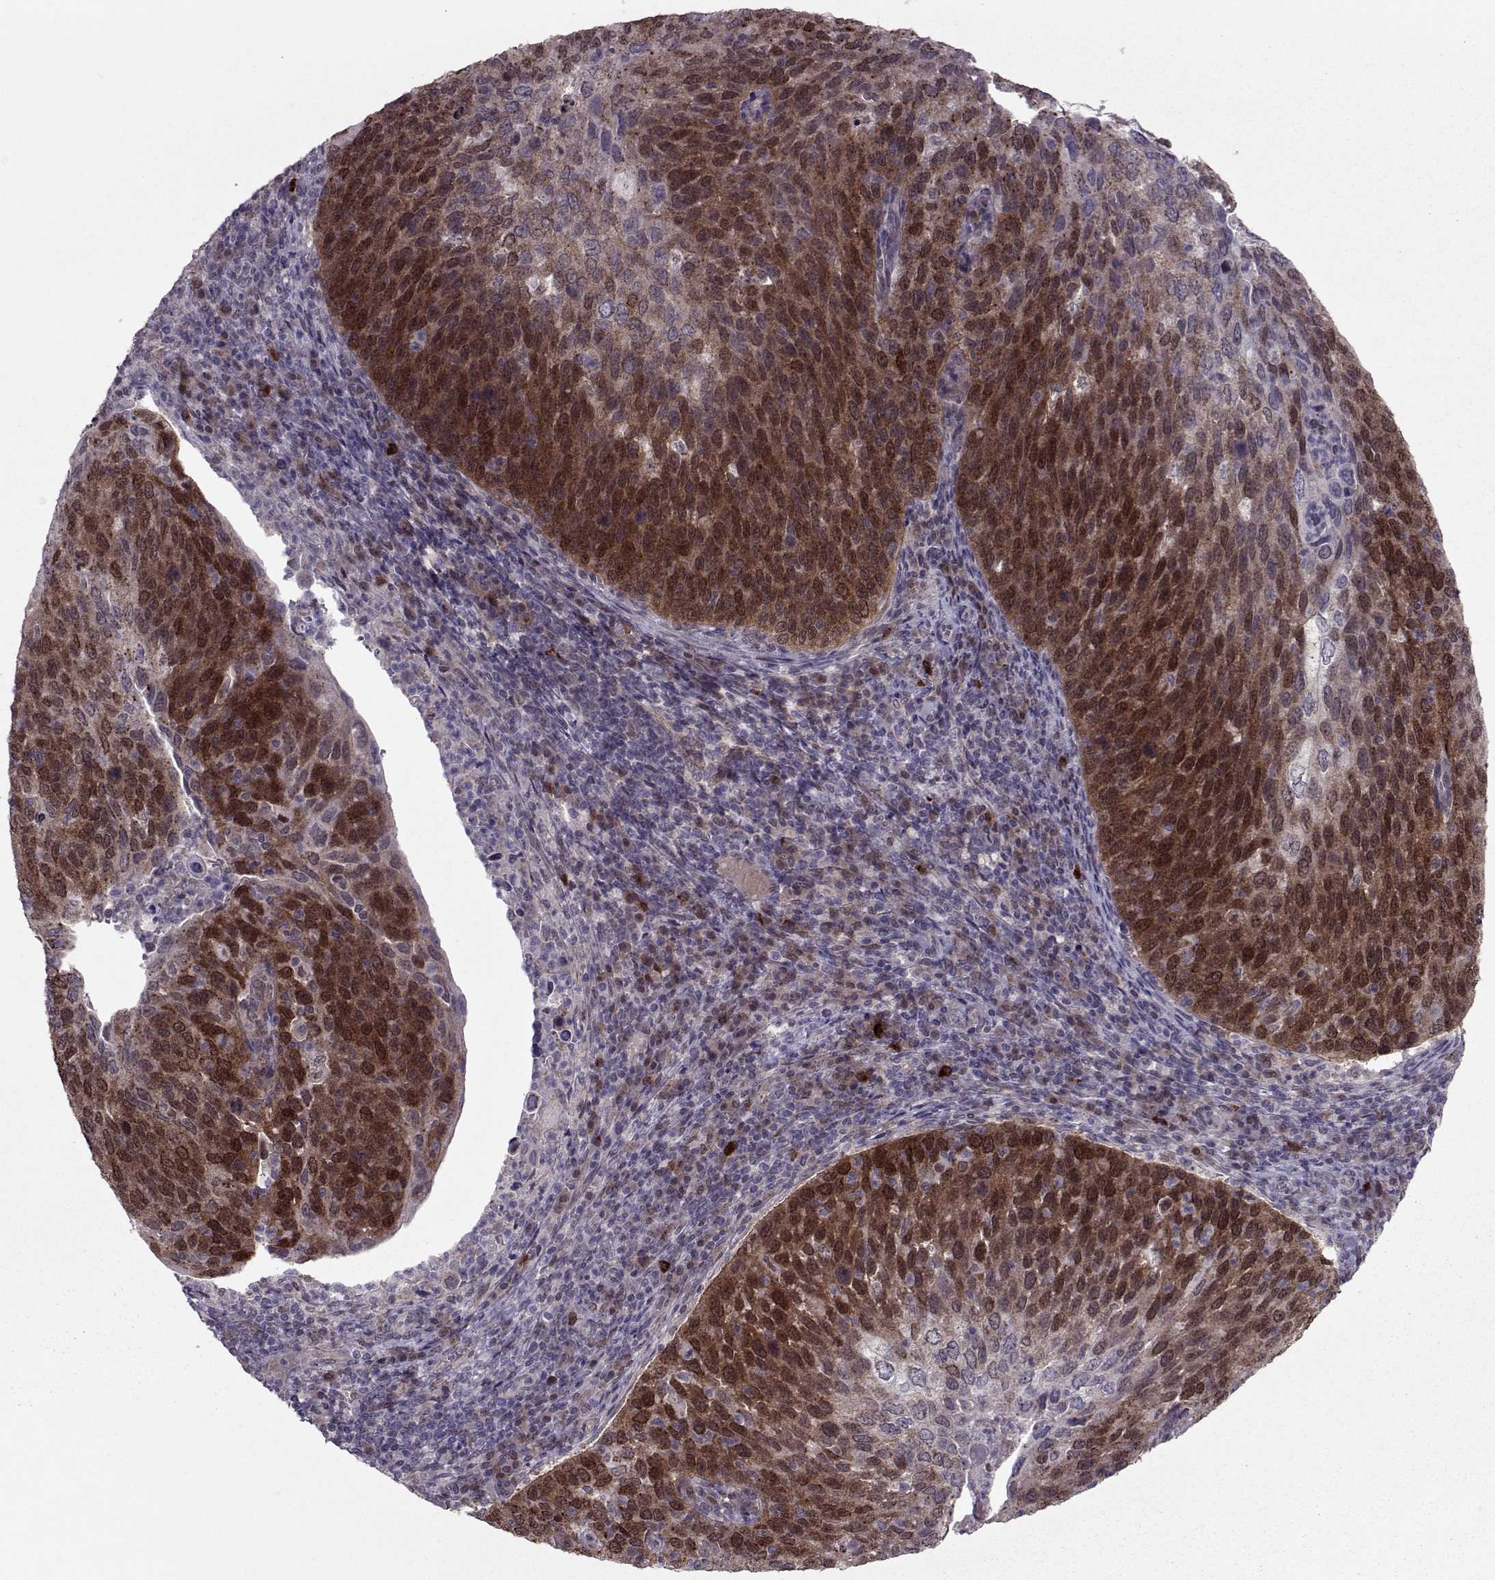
{"staining": {"intensity": "strong", "quantity": ">75%", "location": "nuclear"}, "tissue": "cervical cancer", "cell_type": "Tumor cells", "image_type": "cancer", "snomed": [{"axis": "morphology", "description": "Squamous cell carcinoma, NOS"}, {"axis": "topography", "description": "Cervix"}], "caption": "A brown stain shows strong nuclear positivity of a protein in cervical squamous cell carcinoma tumor cells.", "gene": "CDK4", "patient": {"sex": "female", "age": 54}}